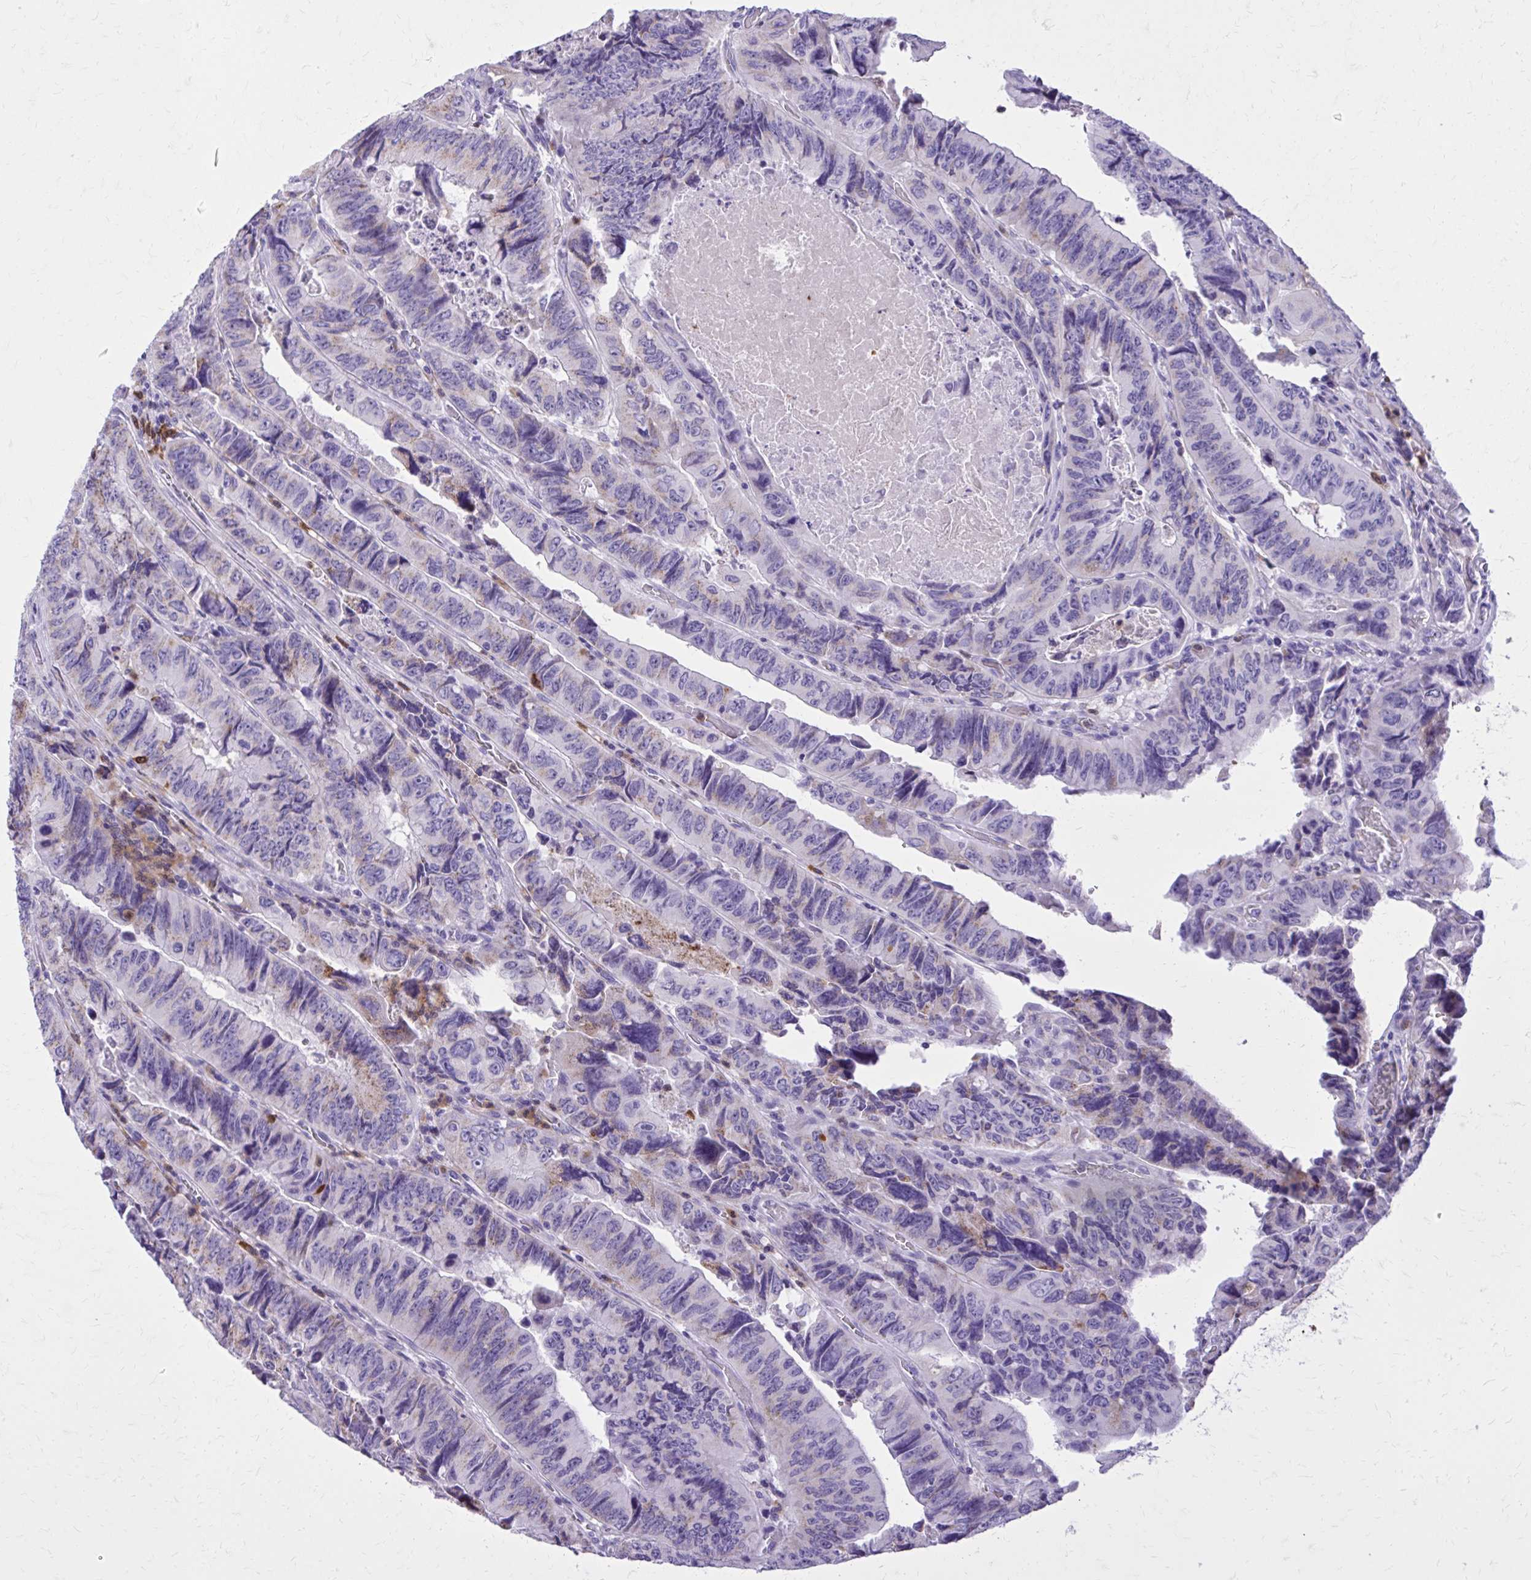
{"staining": {"intensity": "weak", "quantity": "<25%", "location": "cytoplasmic/membranous"}, "tissue": "colorectal cancer", "cell_type": "Tumor cells", "image_type": "cancer", "snomed": [{"axis": "morphology", "description": "Adenocarcinoma, NOS"}, {"axis": "topography", "description": "Colon"}], "caption": "Image shows no significant protein positivity in tumor cells of colorectal cancer (adenocarcinoma).", "gene": "CAT", "patient": {"sex": "female", "age": 84}}